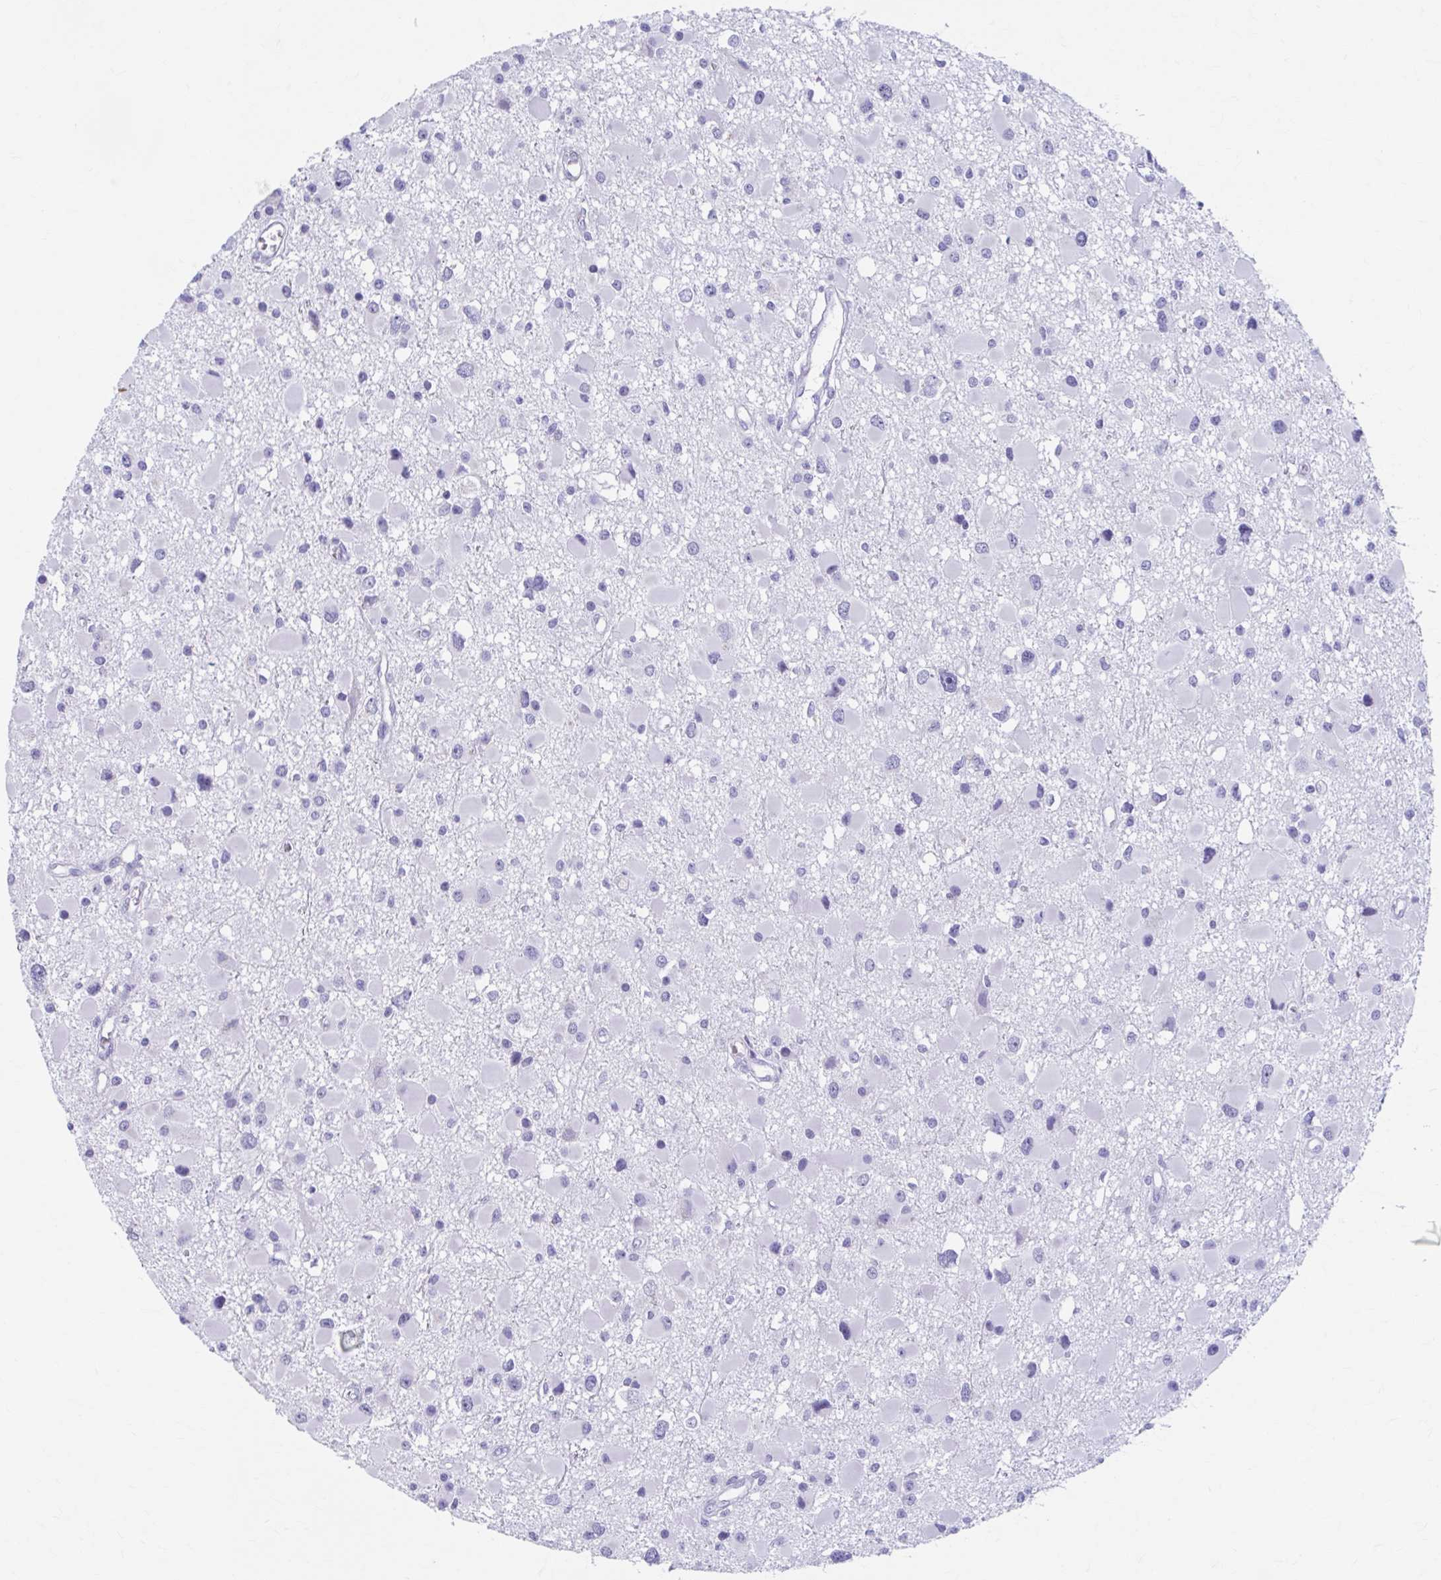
{"staining": {"intensity": "negative", "quantity": "none", "location": "none"}, "tissue": "glioma", "cell_type": "Tumor cells", "image_type": "cancer", "snomed": [{"axis": "morphology", "description": "Glioma, malignant, High grade"}, {"axis": "topography", "description": "Brain"}], "caption": "Protein analysis of high-grade glioma (malignant) exhibits no significant expression in tumor cells.", "gene": "KCNE2", "patient": {"sex": "male", "age": 54}}